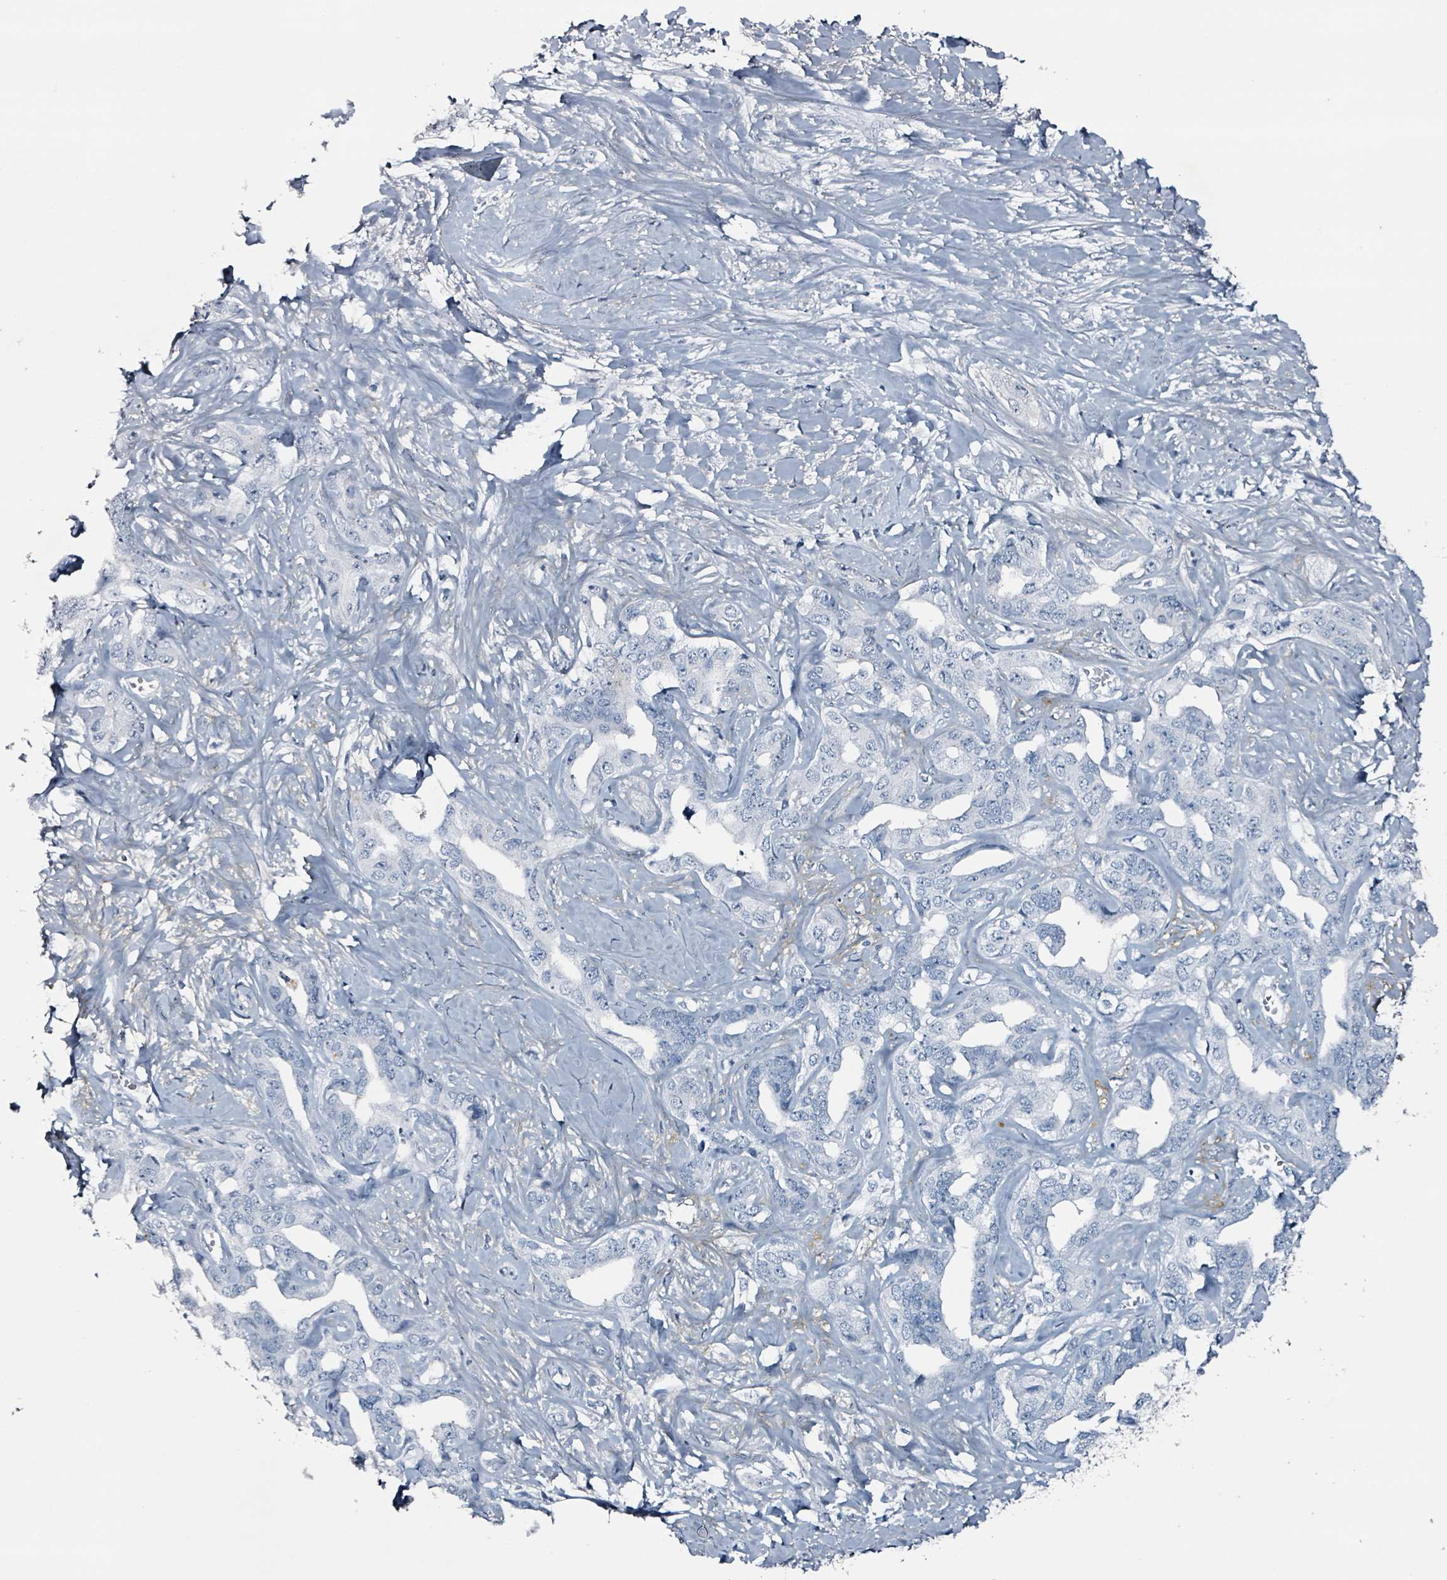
{"staining": {"intensity": "negative", "quantity": "none", "location": "none"}, "tissue": "liver cancer", "cell_type": "Tumor cells", "image_type": "cancer", "snomed": [{"axis": "morphology", "description": "Cholangiocarcinoma"}, {"axis": "topography", "description": "Liver"}], "caption": "Cholangiocarcinoma (liver) stained for a protein using immunohistochemistry (IHC) exhibits no expression tumor cells.", "gene": "CA9", "patient": {"sex": "male", "age": 59}}